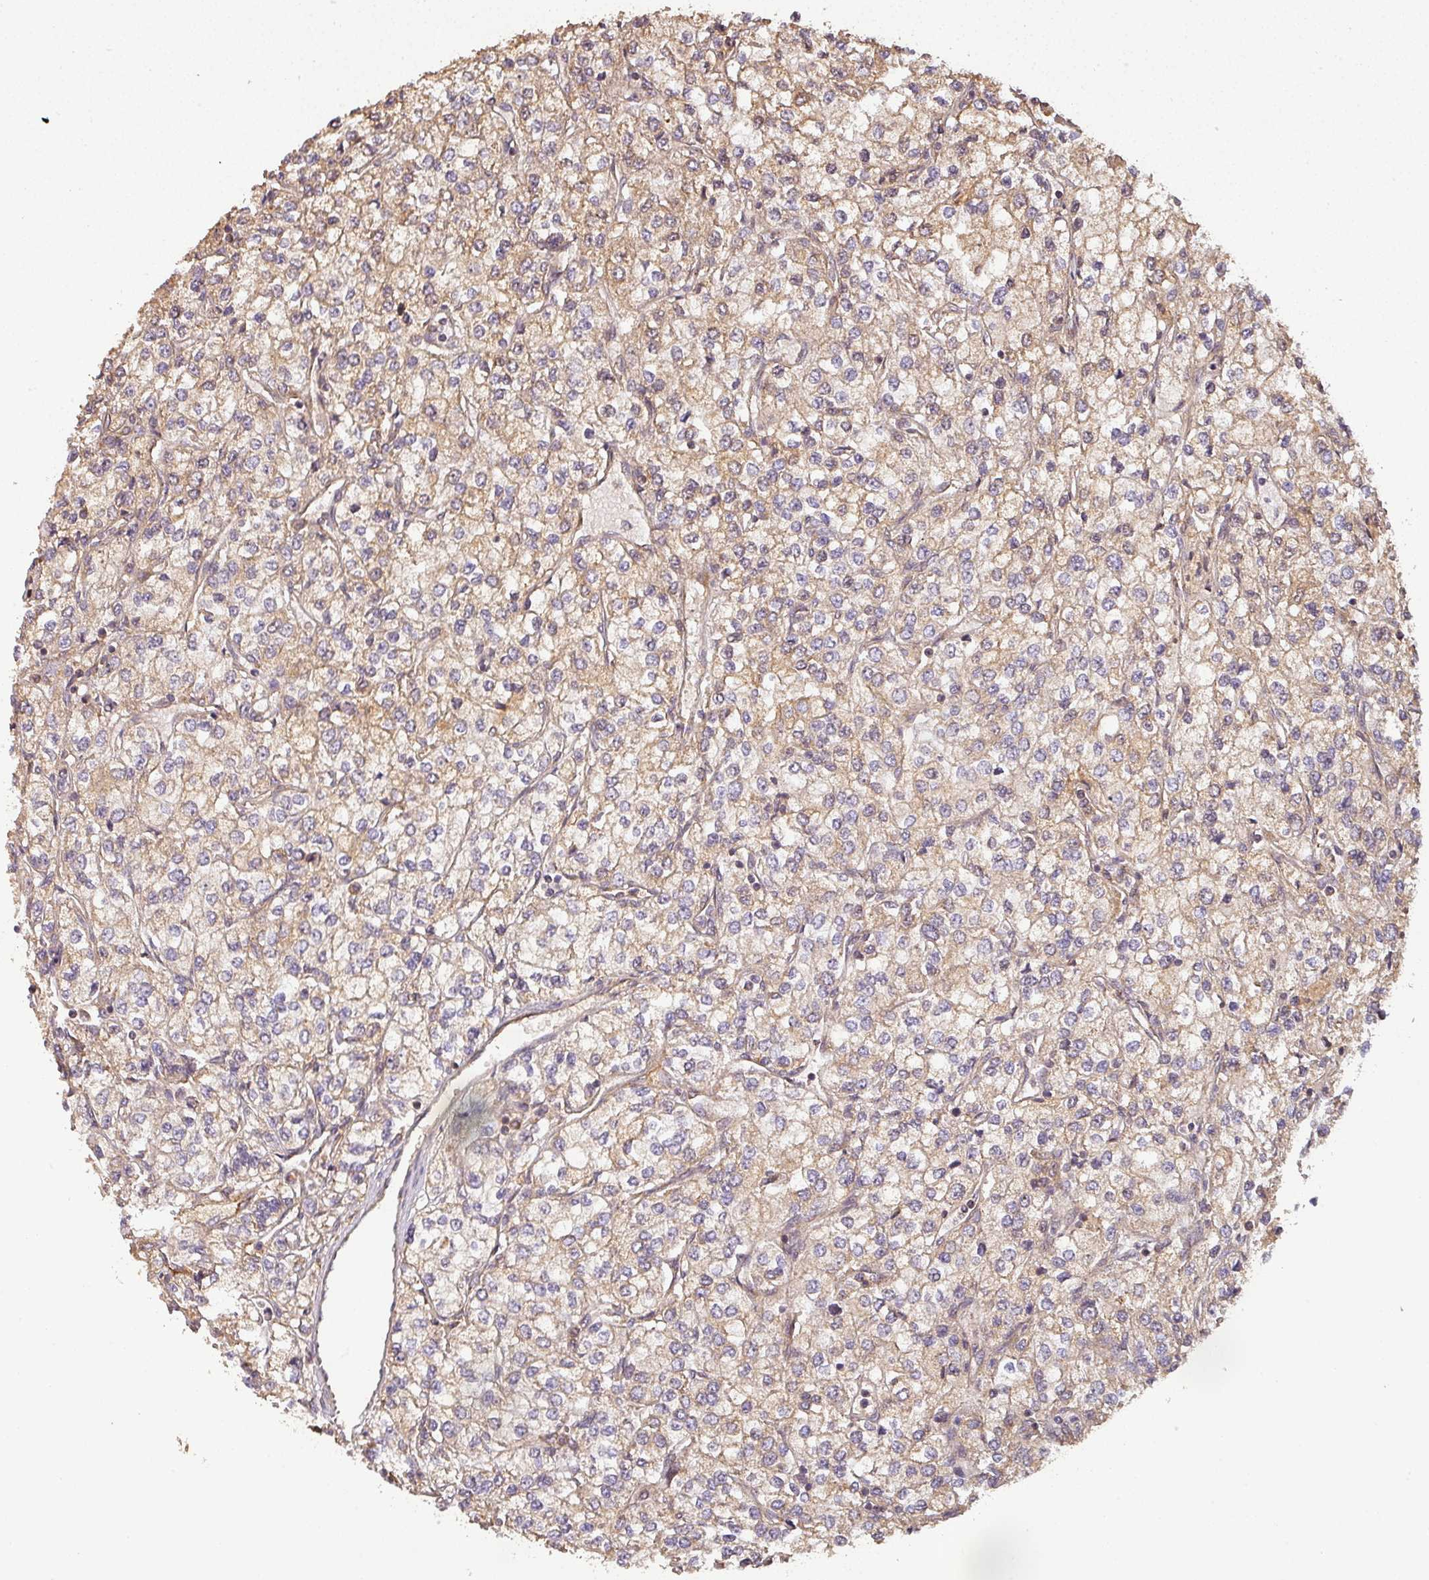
{"staining": {"intensity": "weak", "quantity": ">75%", "location": "cytoplasmic/membranous"}, "tissue": "renal cancer", "cell_type": "Tumor cells", "image_type": "cancer", "snomed": [{"axis": "morphology", "description": "Adenocarcinoma, NOS"}, {"axis": "topography", "description": "Kidney"}], "caption": "A high-resolution micrograph shows immunohistochemistry (IHC) staining of renal cancer, which displays weak cytoplasmic/membranous staining in approximately >75% of tumor cells.", "gene": "BPIFB3", "patient": {"sex": "male", "age": 80}}